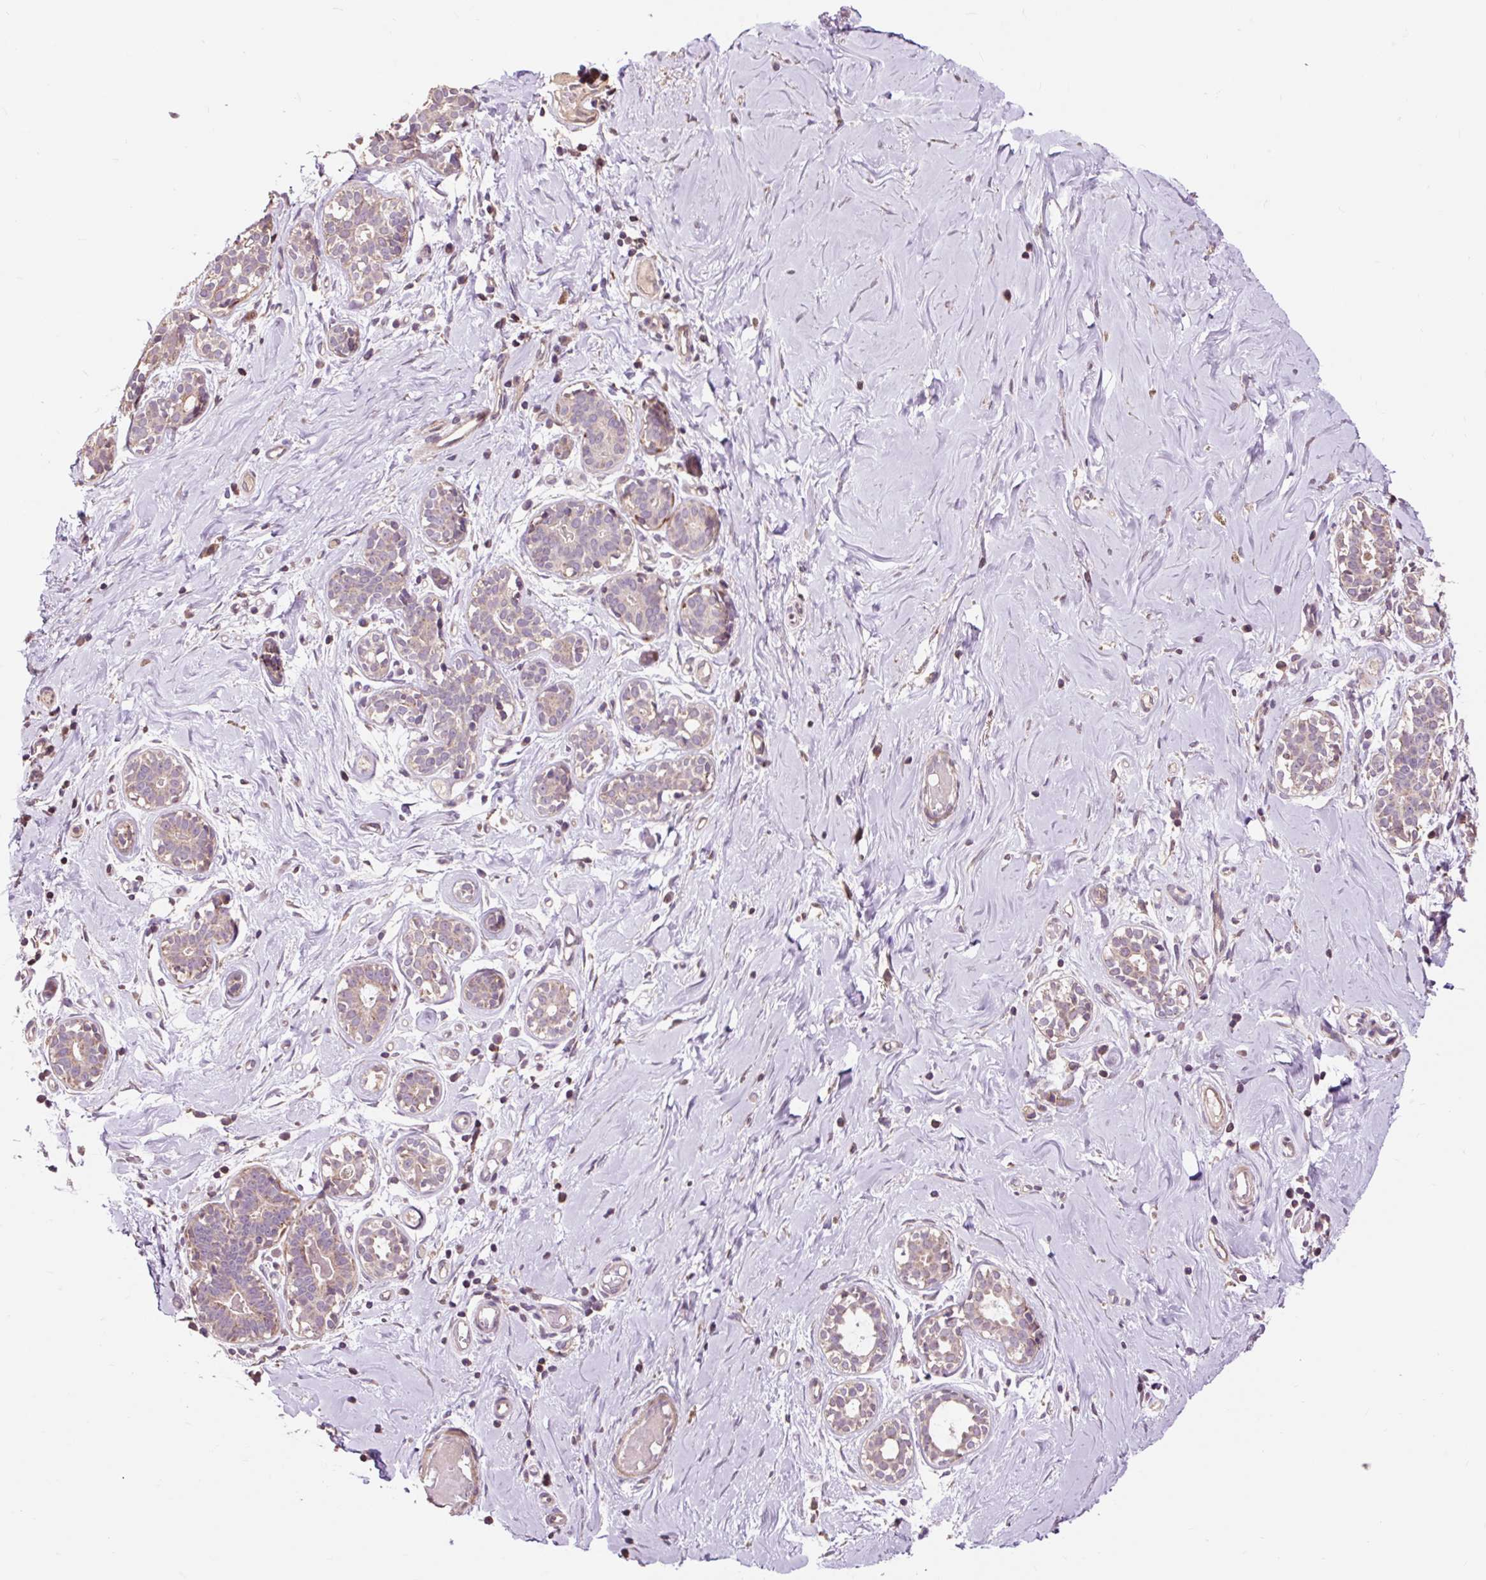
{"staining": {"intensity": "negative", "quantity": "none", "location": "none"}, "tissue": "breast", "cell_type": "Adipocytes", "image_type": "normal", "snomed": [{"axis": "morphology", "description": "Normal tissue, NOS"}, {"axis": "topography", "description": "Breast"}], "caption": "This image is of normal breast stained with IHC to label a protein in brown with the nuclei are counter-stained blue. There is no staining in adipocytes. (DAB IHC visualized using brightfield microscopy, high magnification).", "gene": "PRIMPOL", "patient": {"sex": "female", "age": 27}}